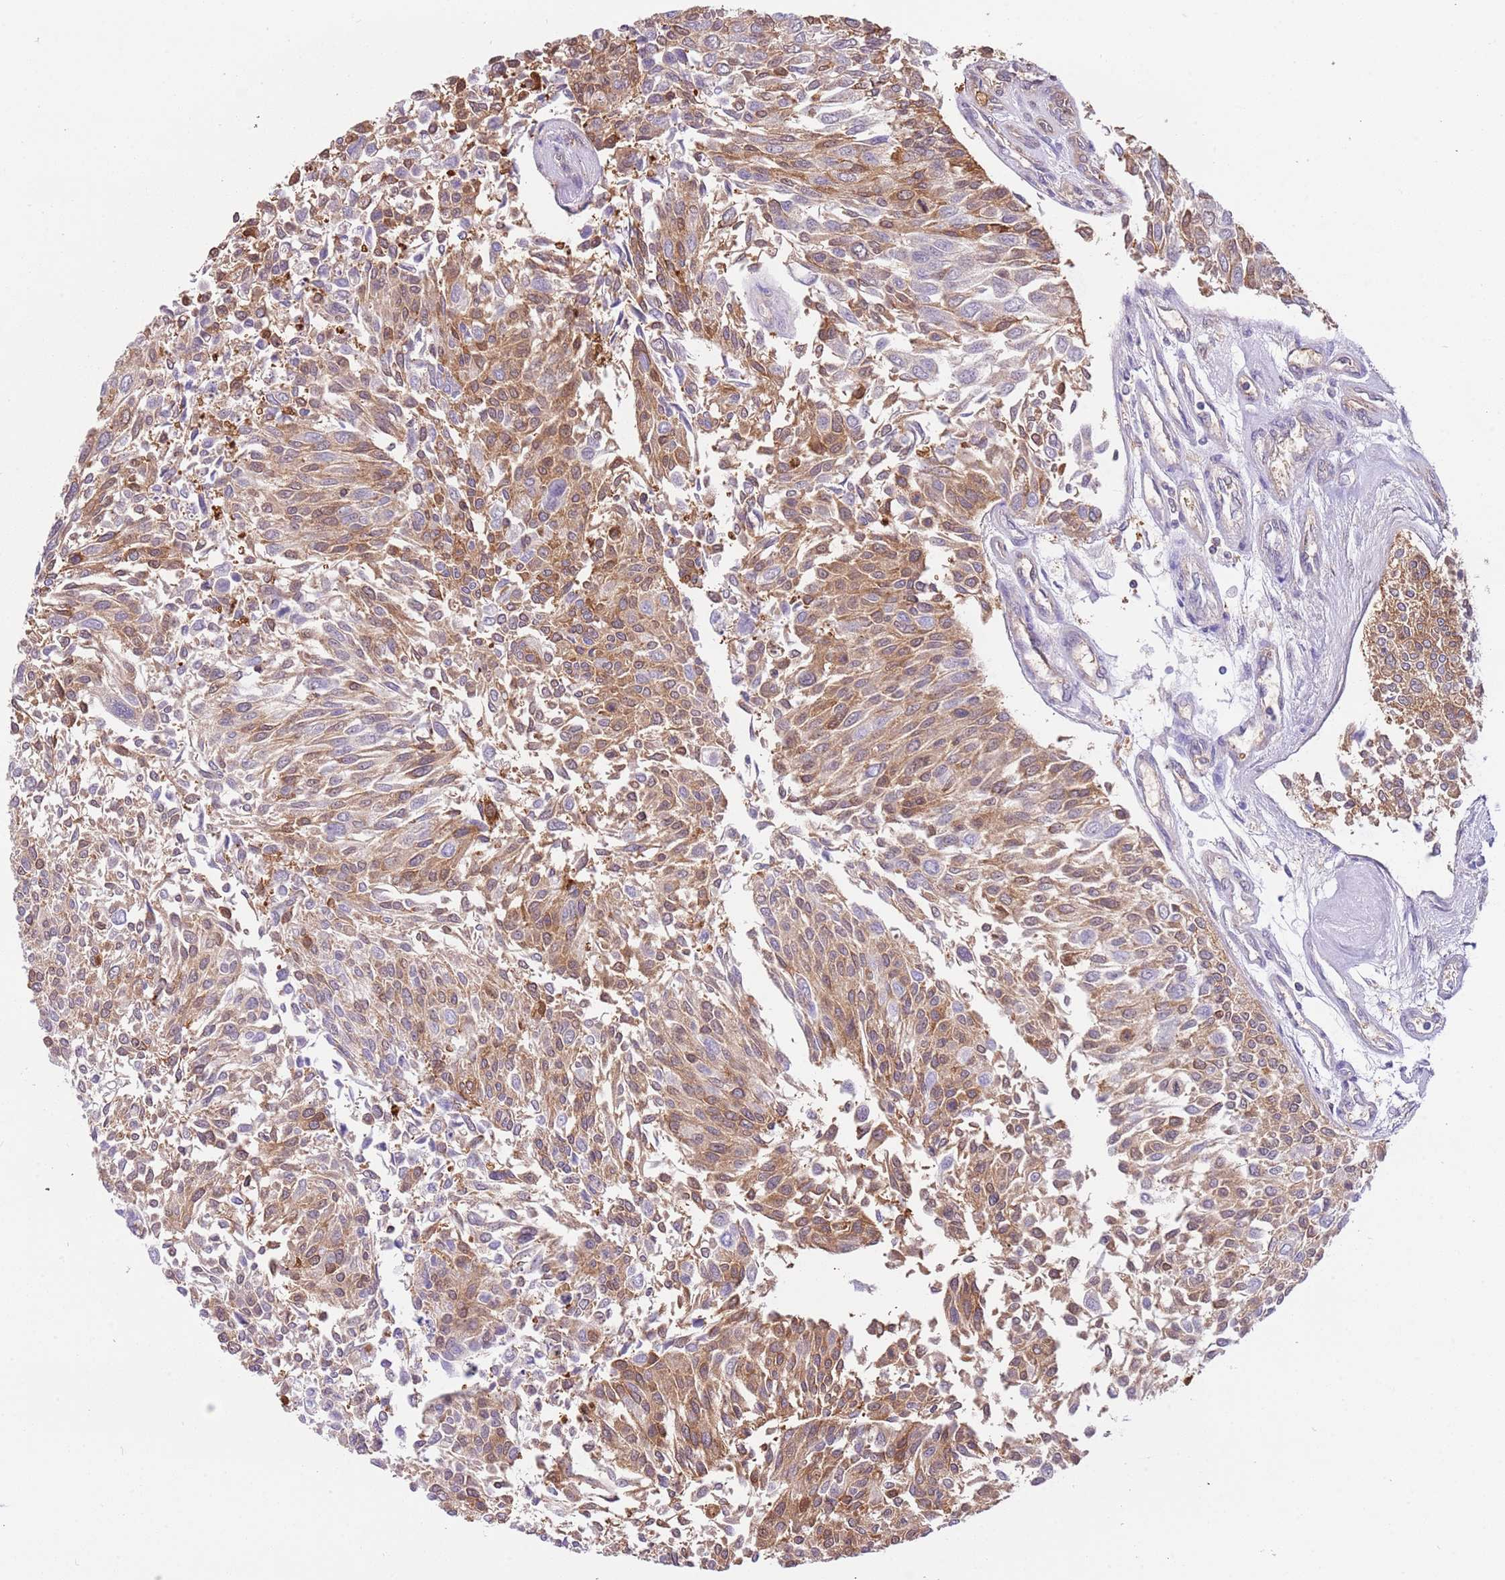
{"staining": {"intensity": "moderate", "quantity": ">75%", "location": "cytoplasmic/membranous"}, "tissue": "urothelial cancer", "cell_type": "Tumor cells", "image_type": "cancer", "snomed": [{"axis": "morphology", "description": "Urothelial carcinoma, NOS"}, {"axis": "topography", "description": "Urinary bladder"}], "caption": "Immunohistochemical staining of transitional cell carcinoma reveals medium levels of moderate cytoplasmic/membranous positivity in about >75% of tumor cells.", "gene": "STIP1", "patient": {"sex": "male", "age": 55}}